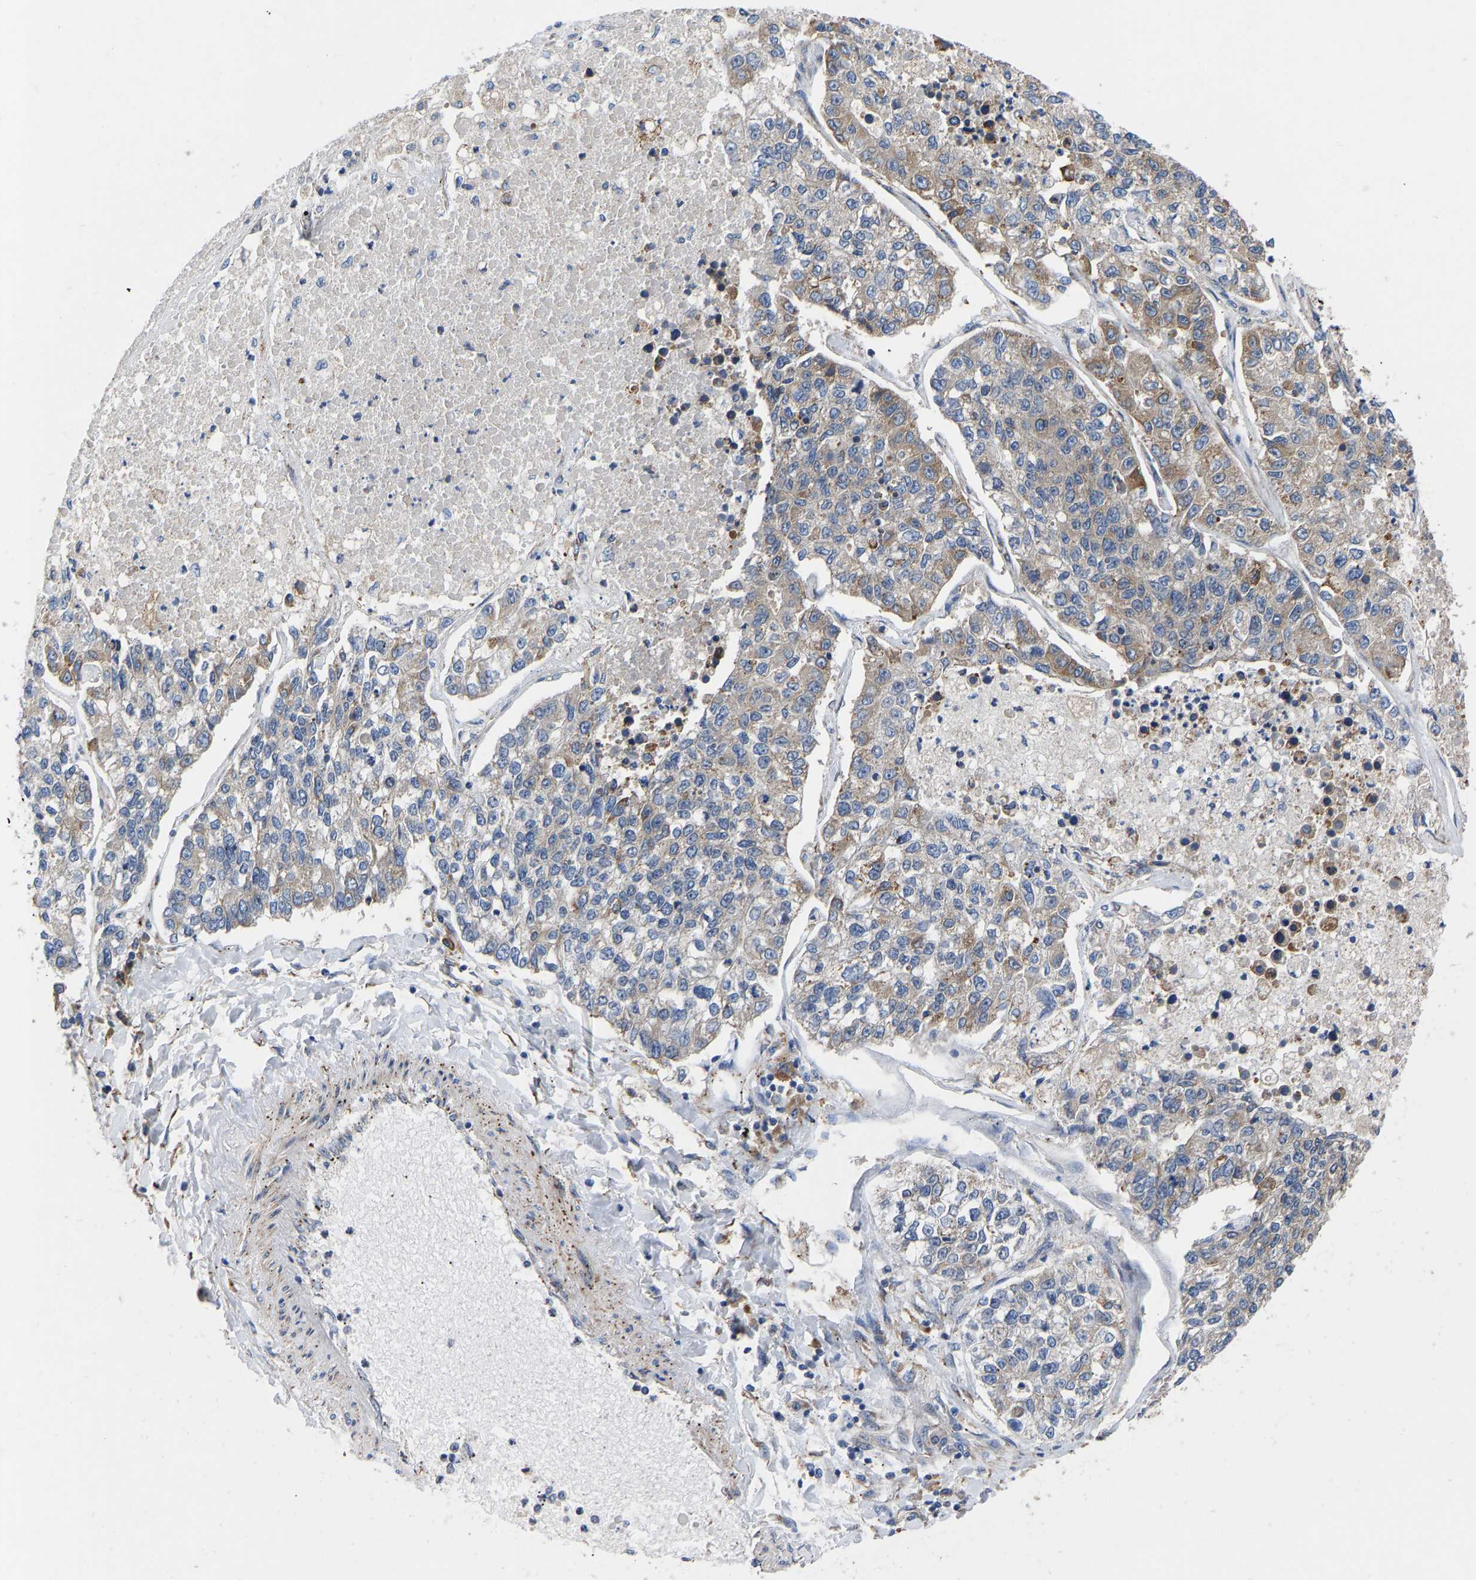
{"staining": {"intensity": "weak", "quantity": ">75%", "location": "cytoplasmic/membranous"}, "tissue": "lung cancer", "cell_type": "Tumor cells", "image_type": "cancer", "snomed": [{"axis": "morphology", "description": "Adenocarcinoma, NOS"}, {"axis": "topography", "description": "Lung"}], "caption": "Human lung cancer (adenocarcinoma) stained with a protein marker shows weak staining in tumor cells.", "gene": "TMEM38B", "patient": {"sex": "male", "age": 49}}